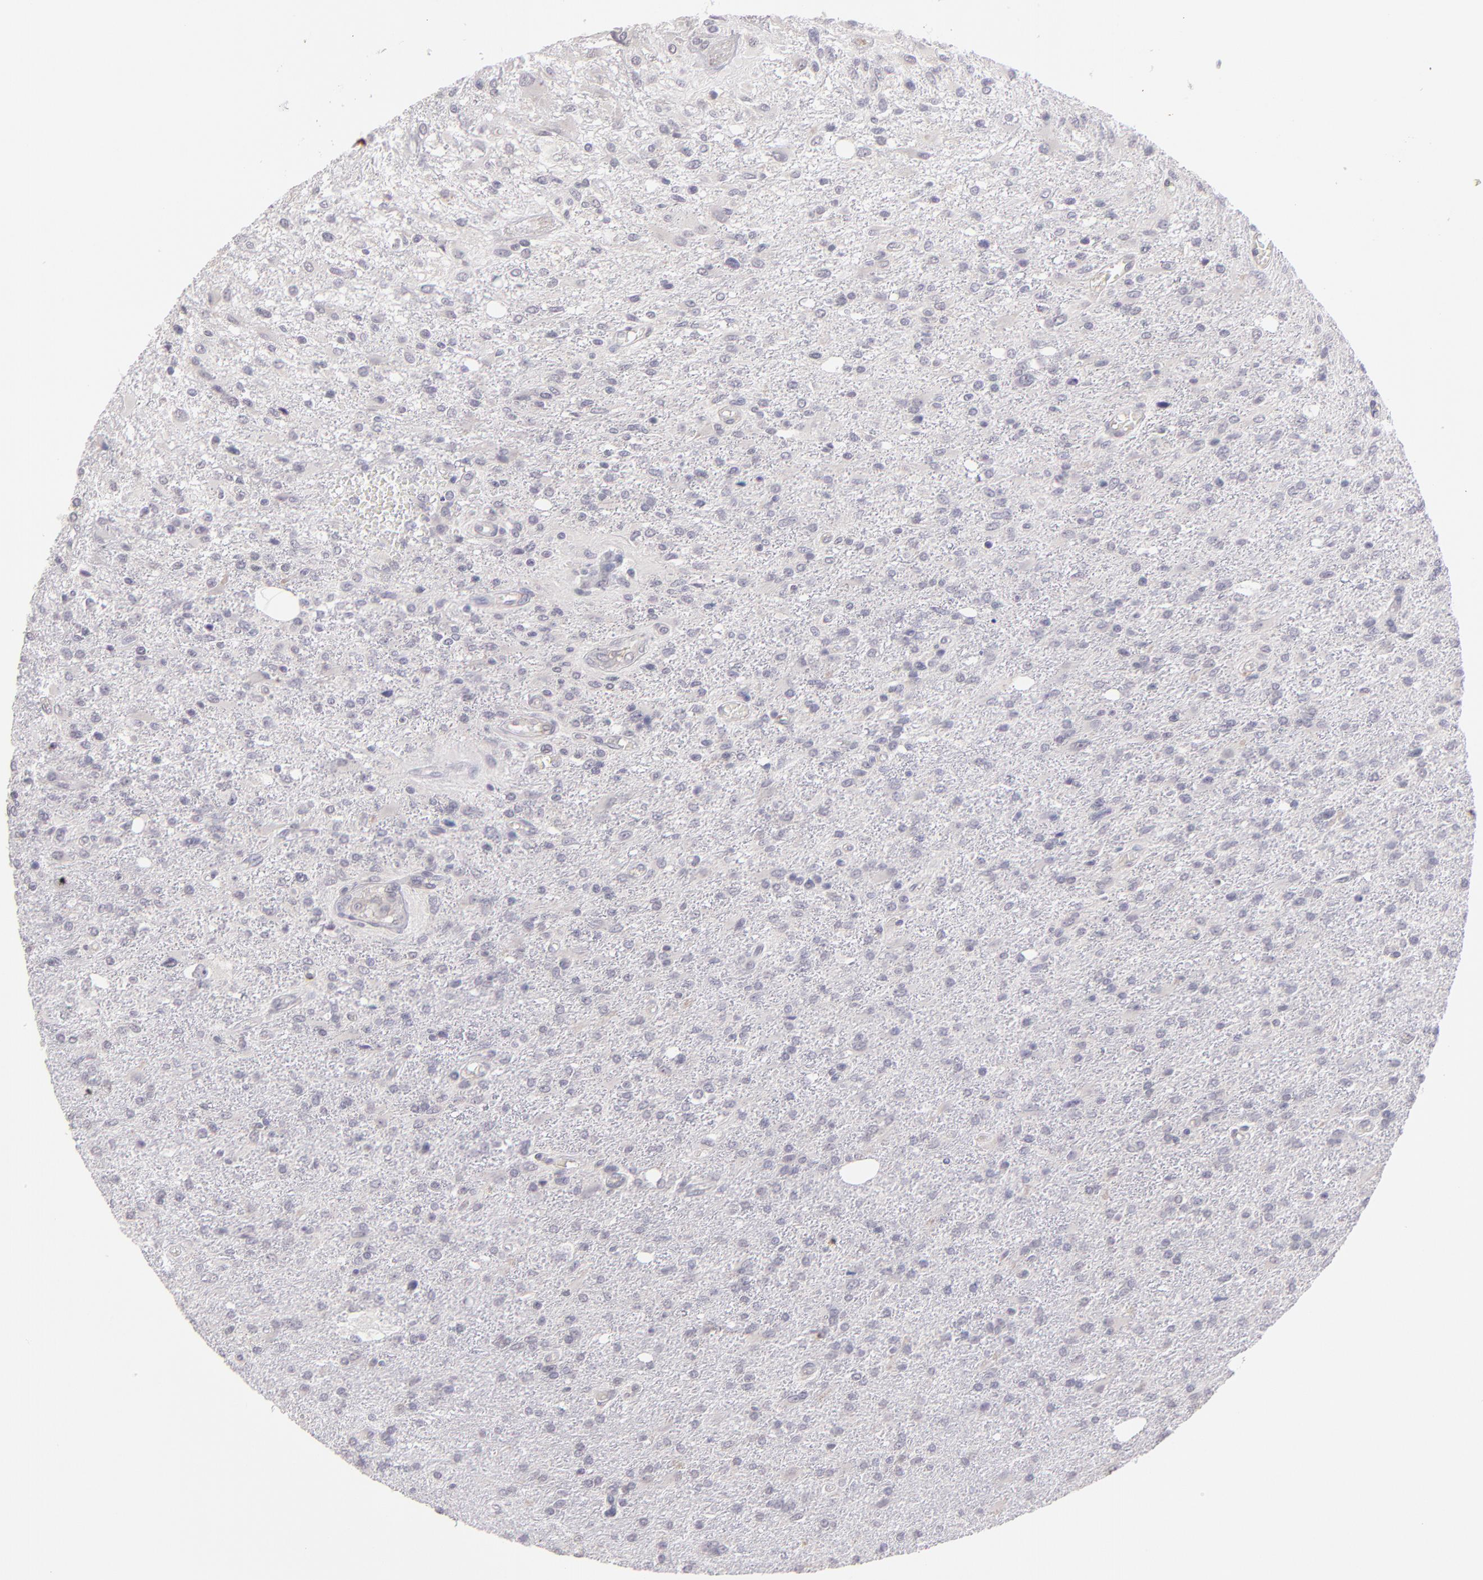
{"staining": {"intensity": "negative", "quantity": "none", "location": "none"}, "tissue": "glioma", "cell_type": "Tumor cells", "image_type": "cancer", "snomed": [{"axis": "morphology", "description": "Glioma, malignant, High grade"}, {"axis": "topography", "description": "Cerebral cortex"}], "caption": "An immunohistochemistry (IHC) image of malignant glioma (high-grade) is shown. There is no staining in tumor cells of malignant glioma (high-grade). (DAB (3,3'-diaminobenzidine) immunohistochemistry visualized using brightfield microscopy, high magnification).", "gene": "THBD", "patient": {"sex": "male", "age": 76}}